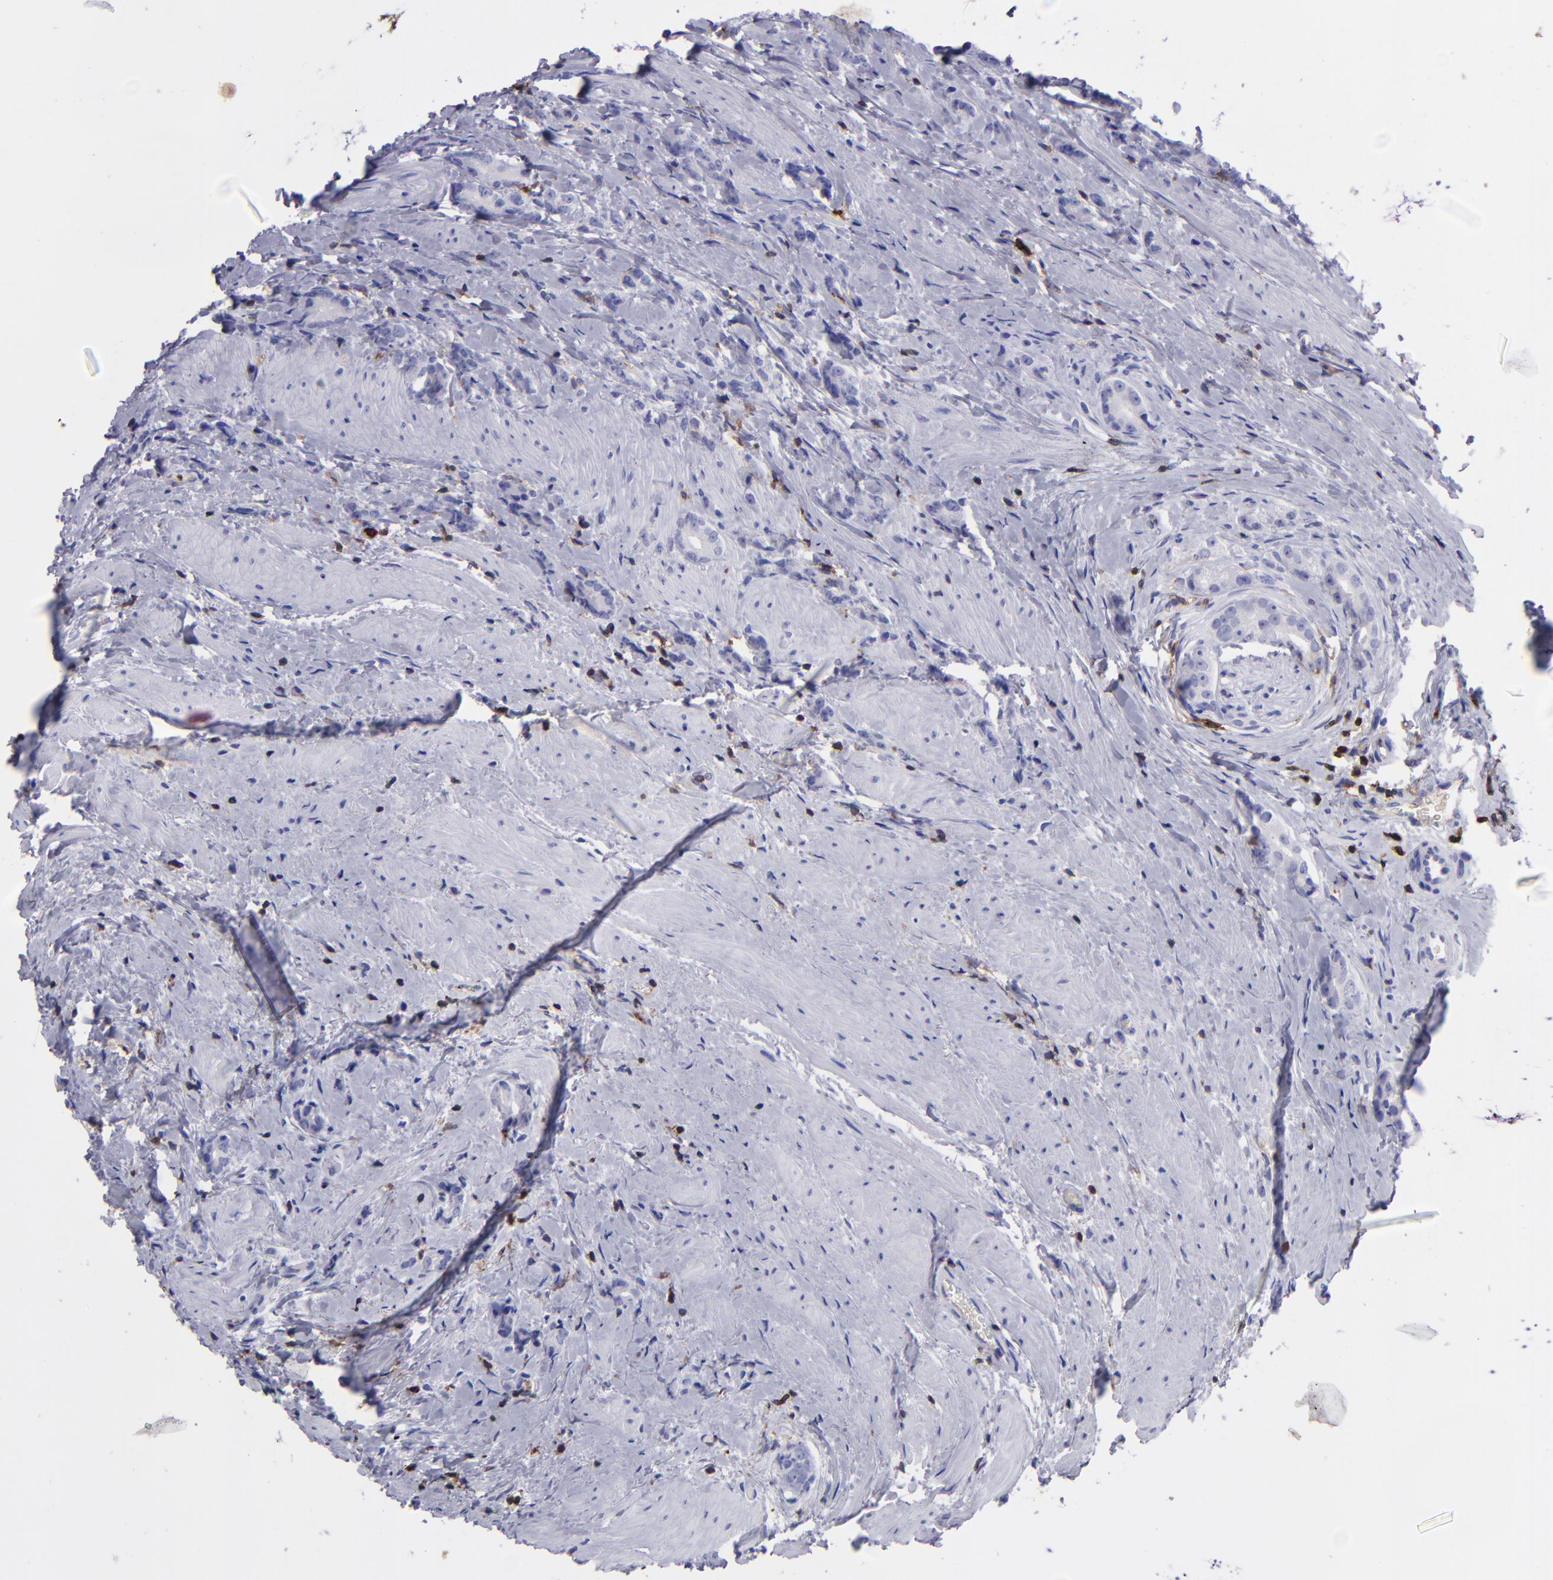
{"staining": {"intensity": "negative", "quantity": "none", "location": "none"}, "tissue": "prostate cancer", "cell_type": "Tumor cells", "image_type": "cancer", "snomed": [{"axis": "morphology", "description": "Adenocarcinoma, Medium grade"}, {"axis": "topography", "description": "Prostate"}], "caption": "Prostate cancer stained for a protein using immunohistochemistry (IHC) displays no expression tumor cells.", "gene": "ICAM3", "patient": {"sex": "male", "age": 59}}